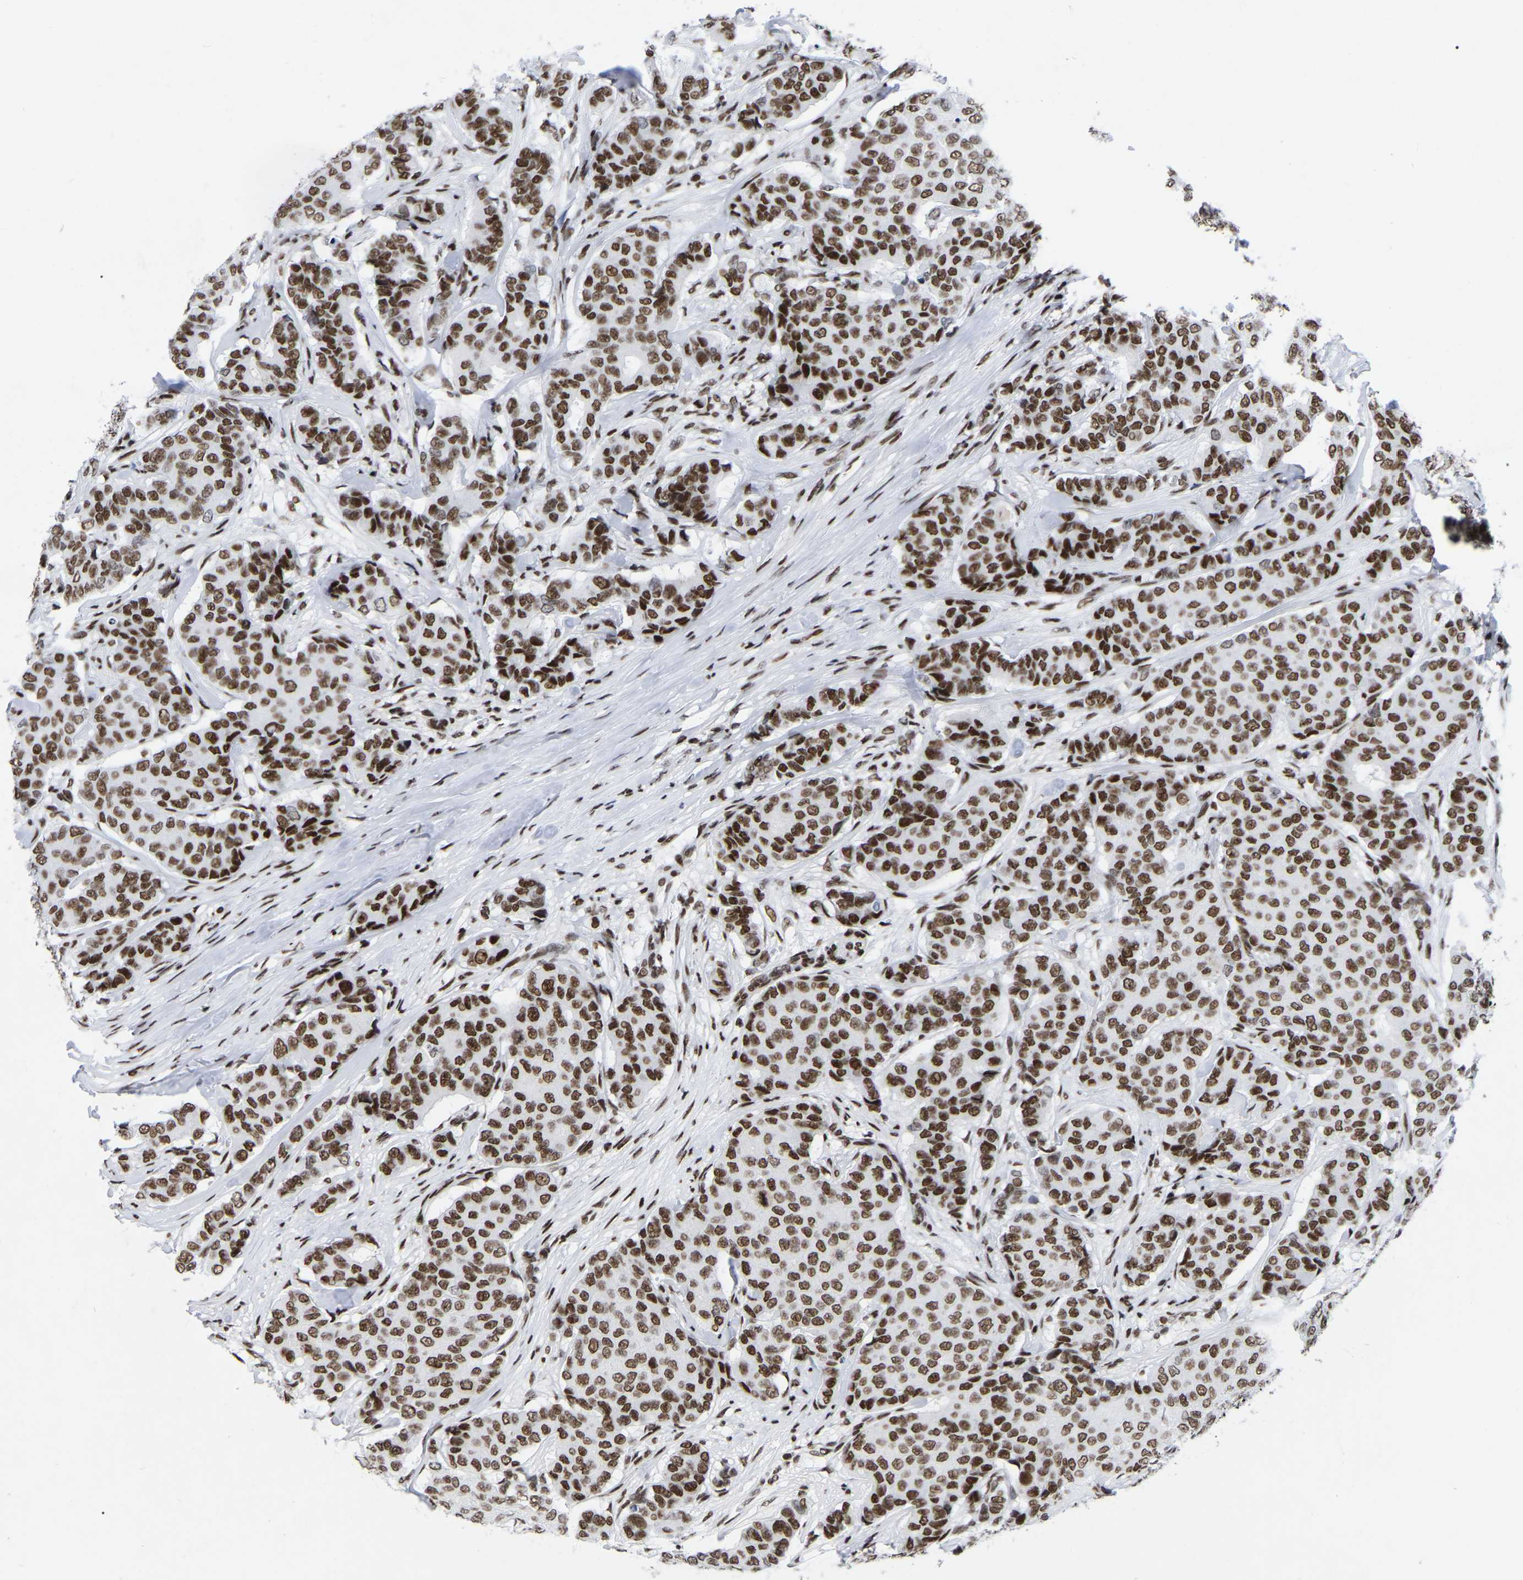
{"staining": {"intensity": "moderate", "quantity": ">75%", "location": "nuclear"}, "tissue": "breast cancer", "cell_type": "Tumor cells", "image_type": "cancer", "snomed": [{"axis": "morphology", "description": "Duct carcinoma"}, {"axis": "topography", "description": "Breast"}], "caption": "Protein staining exhibits moderate nuclear expression in approximately >75% of tumor cells in breast intraductal carcinoma. (DAB IHC with brightfield microscopy, high magnification).", "gene": "PRCC", "patient": {"sex": "female", "age": 75}}